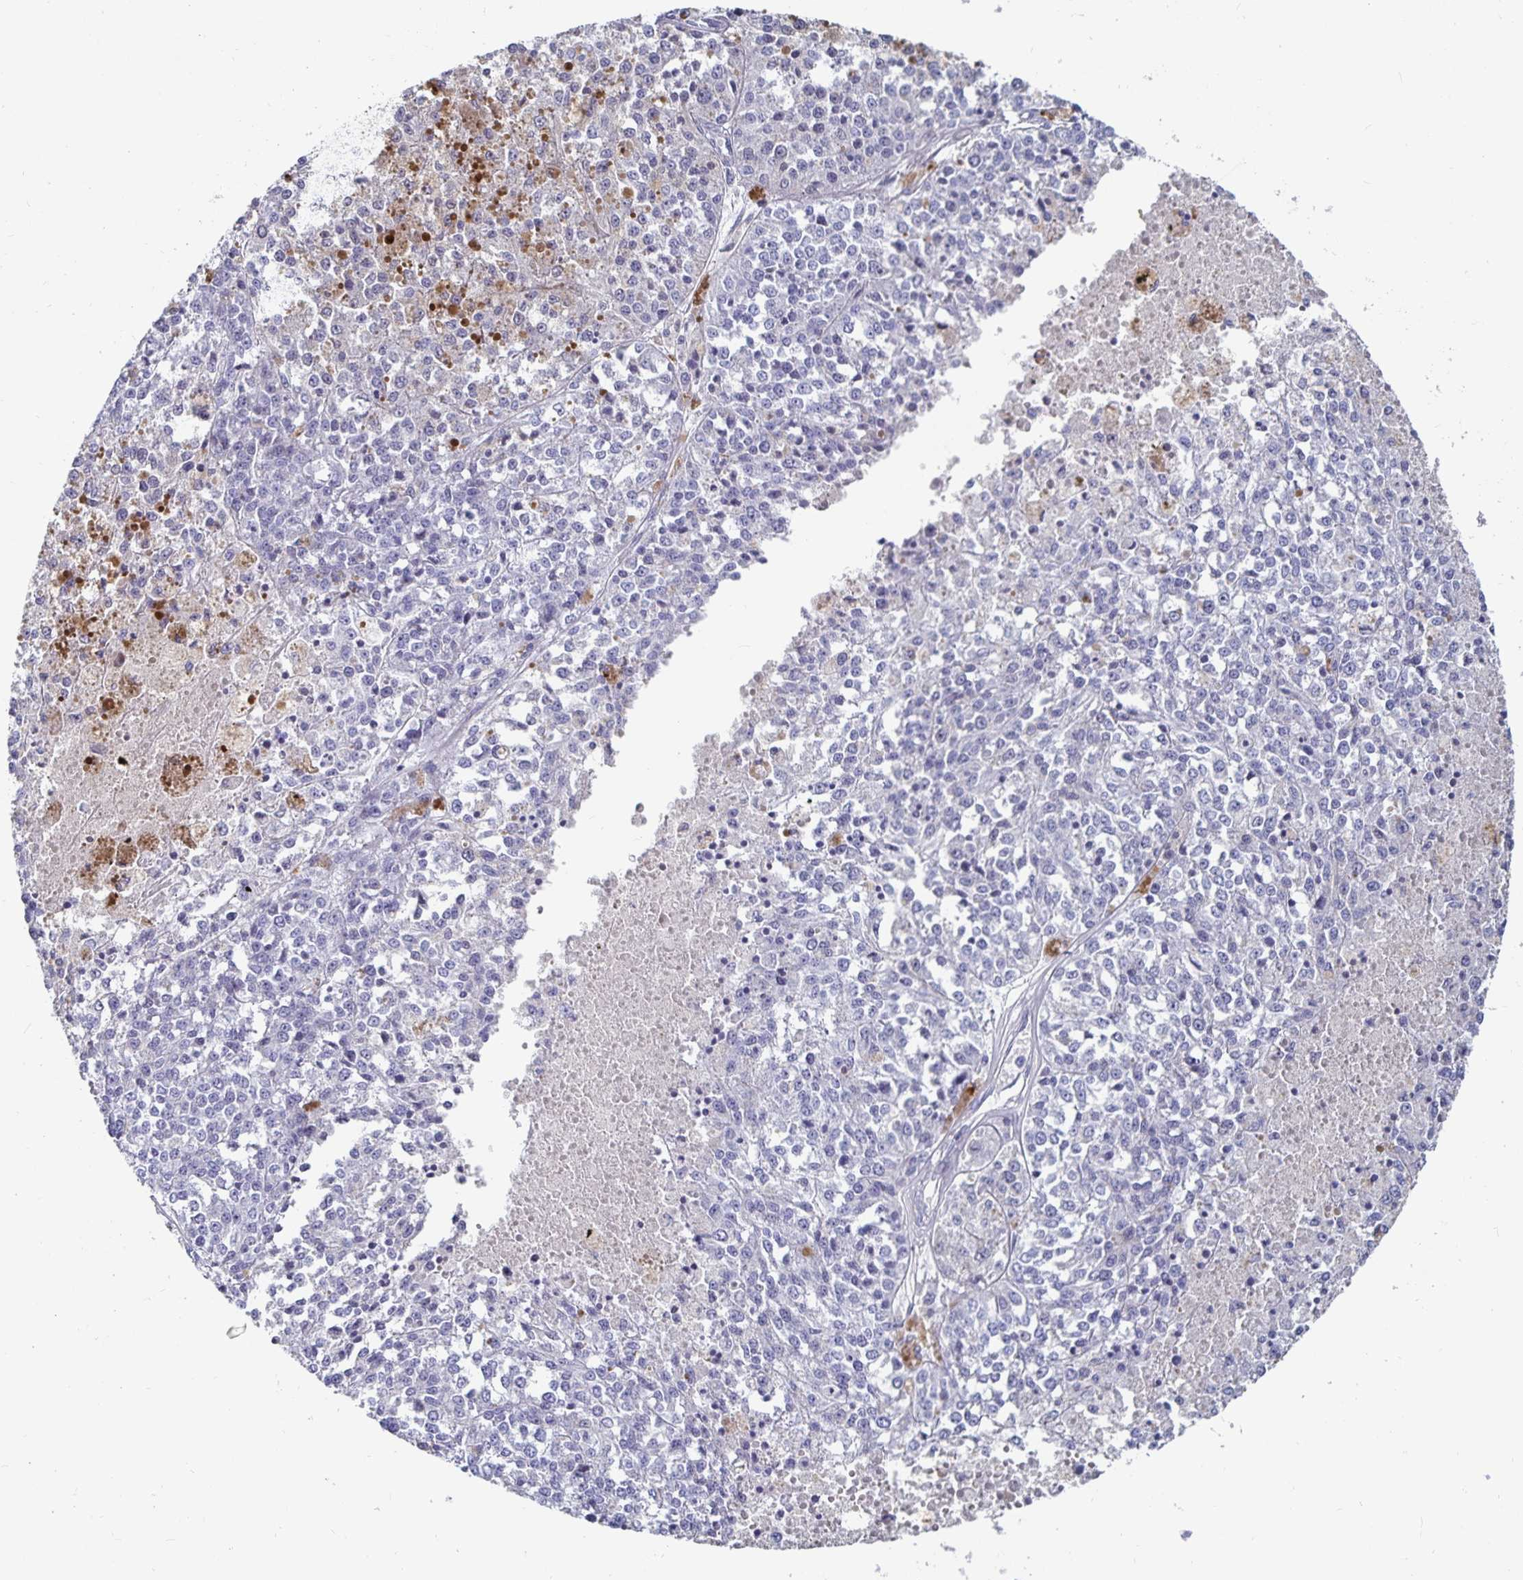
{"staining": {"intensity": "negative", "quantity": "none", "location": "none"}, "tissue": "melanoma", "cell_type": "Tumor cells", "image_type": "cancer", "snomed": [{"axis": "morphology", "description": "Malignant melanoma, Metastatic site"}, {"axis": "topography", "description": "Lymph node"}], "caption": "This is an IHC micrograph of melanoma. There is no staining in tumor cells.", "gene": "CFAP69", "patient": {"sex": "female", "age": 64}}